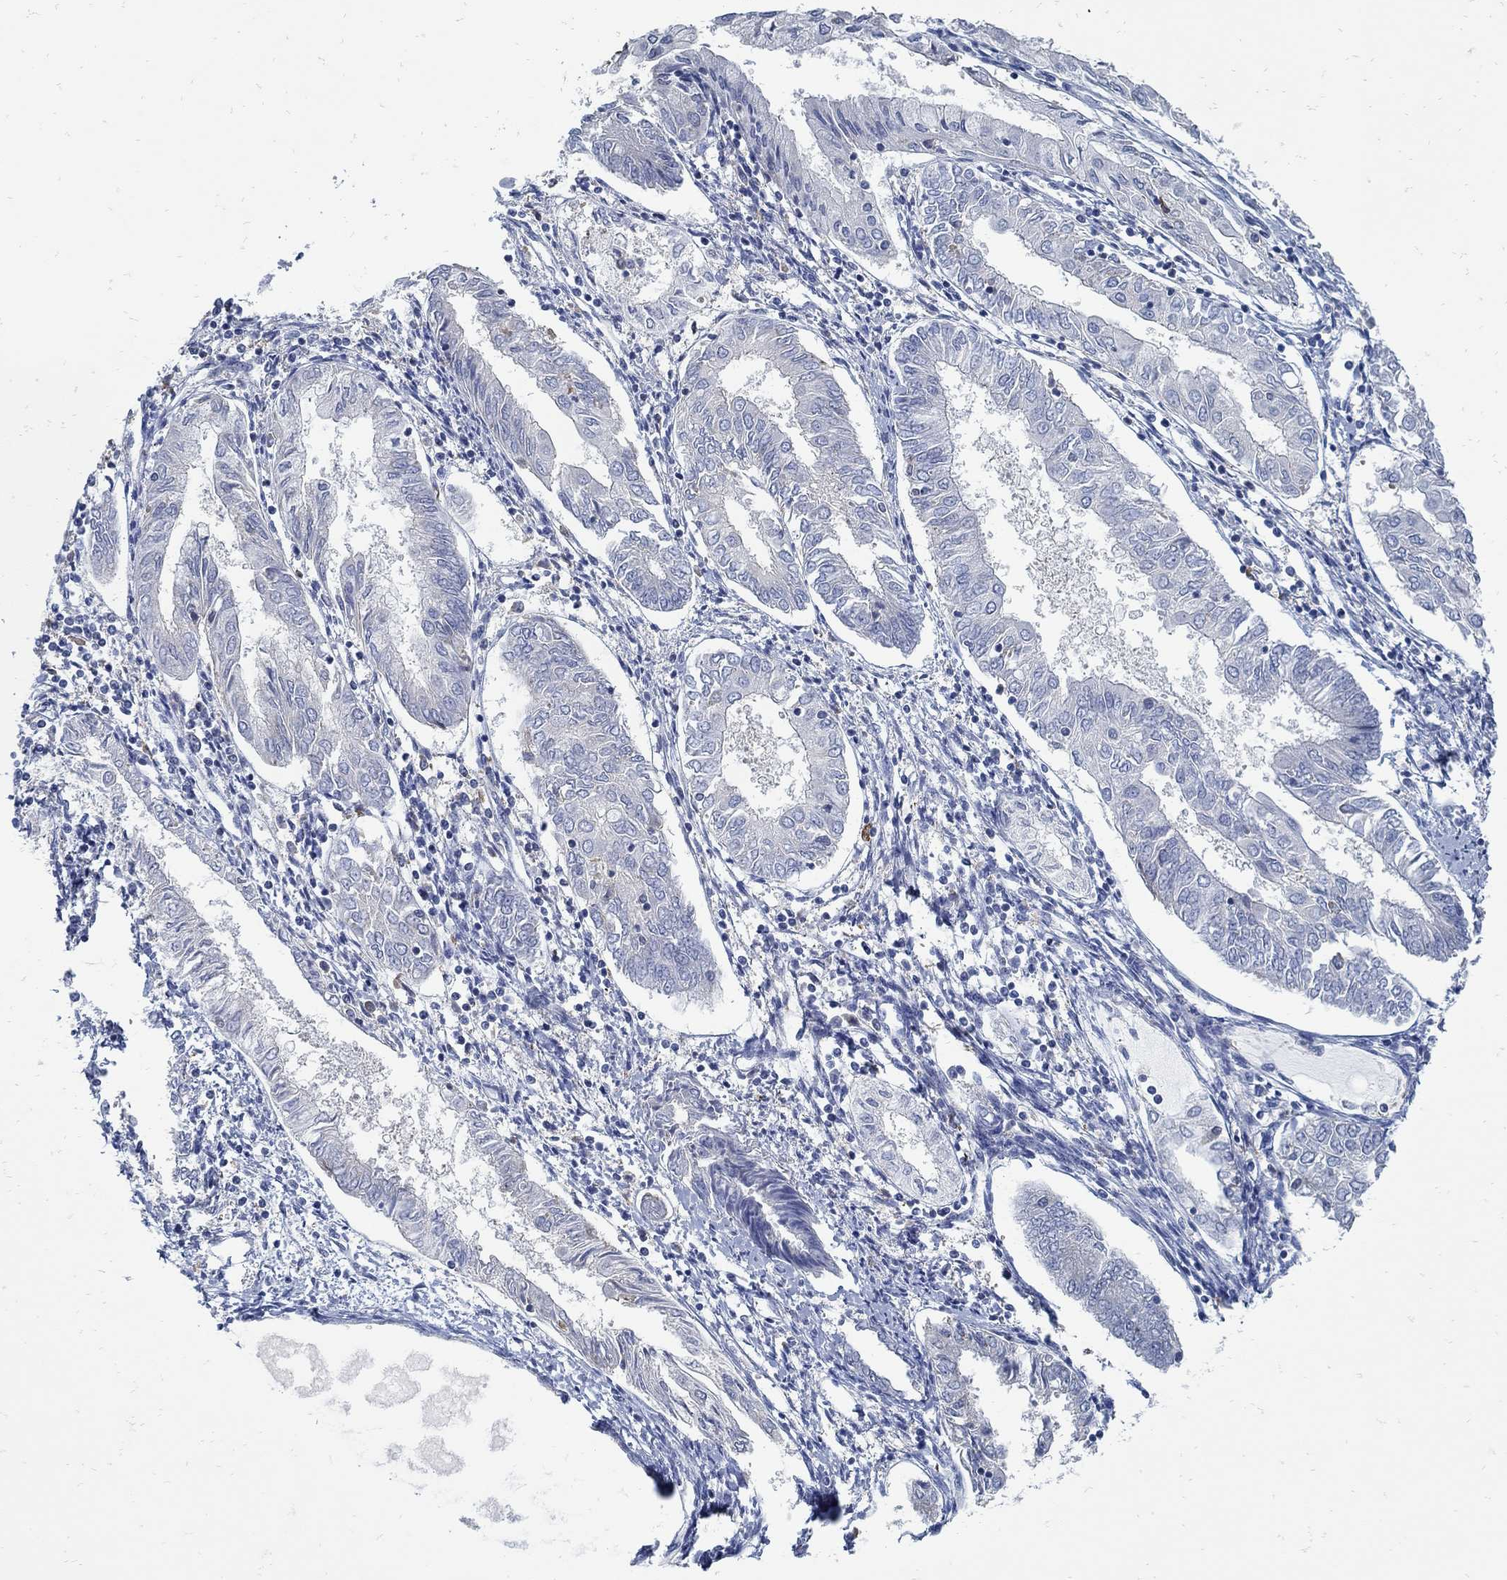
{"staining": {"intensity": "negative", "quantity": "none", "location": "none"}, "tissue": "endometrial cancer", "cell_type": "Tumor cells", "image_type": "cancer", "snomed": [{"axis": "morphology", "description": "Adenocarcinoma, NOS"}, {"axis": "topography", "description": "Endometrium"}], "caption": "A micrograph of adenocarcinoma (endometrial) stained for a protein exhibits no brown staining in tumor cells.", "gene": "ZFAND4", "patient": {"sex": "female", "age": 68}}